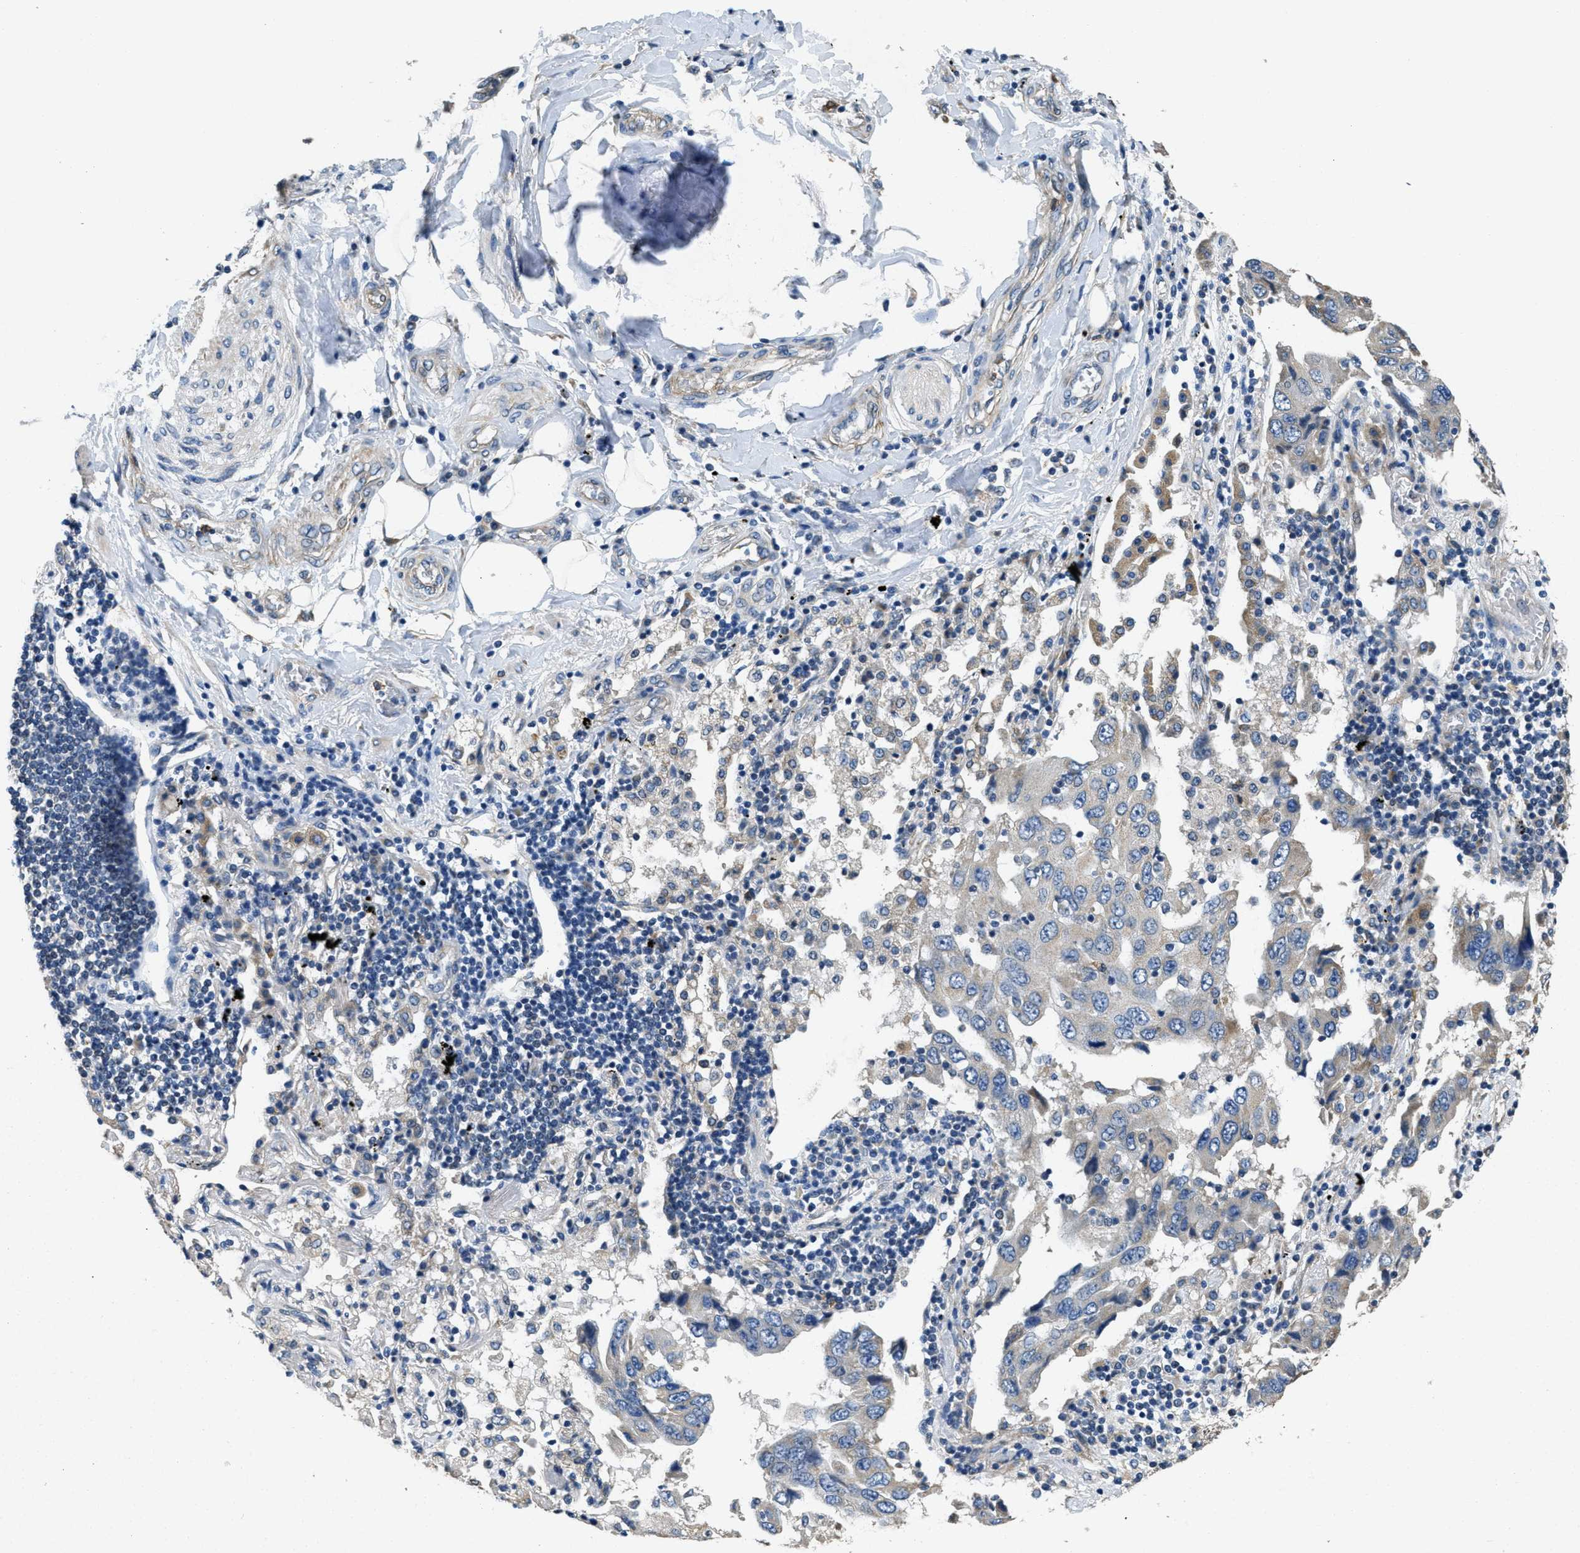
{"staining": {"intensity": "negative", "quantity": "none", "location": "none"}, "tissue": "lung cancer", "cell_type": "Tumor cells", "image_type": "cancer", "snomed": [{"axis": "morphology", "description": "Adenocarcinoma, NOS"}, {"axis": "topography", "description": "Lung"}], "caption": "Immunohistochemistry (IHC) of adenocarcinoma (lung) exhibits no expression in tumor cells.", "gene": "TOMM70", "patient": {"sex": "female", "age": 65}}